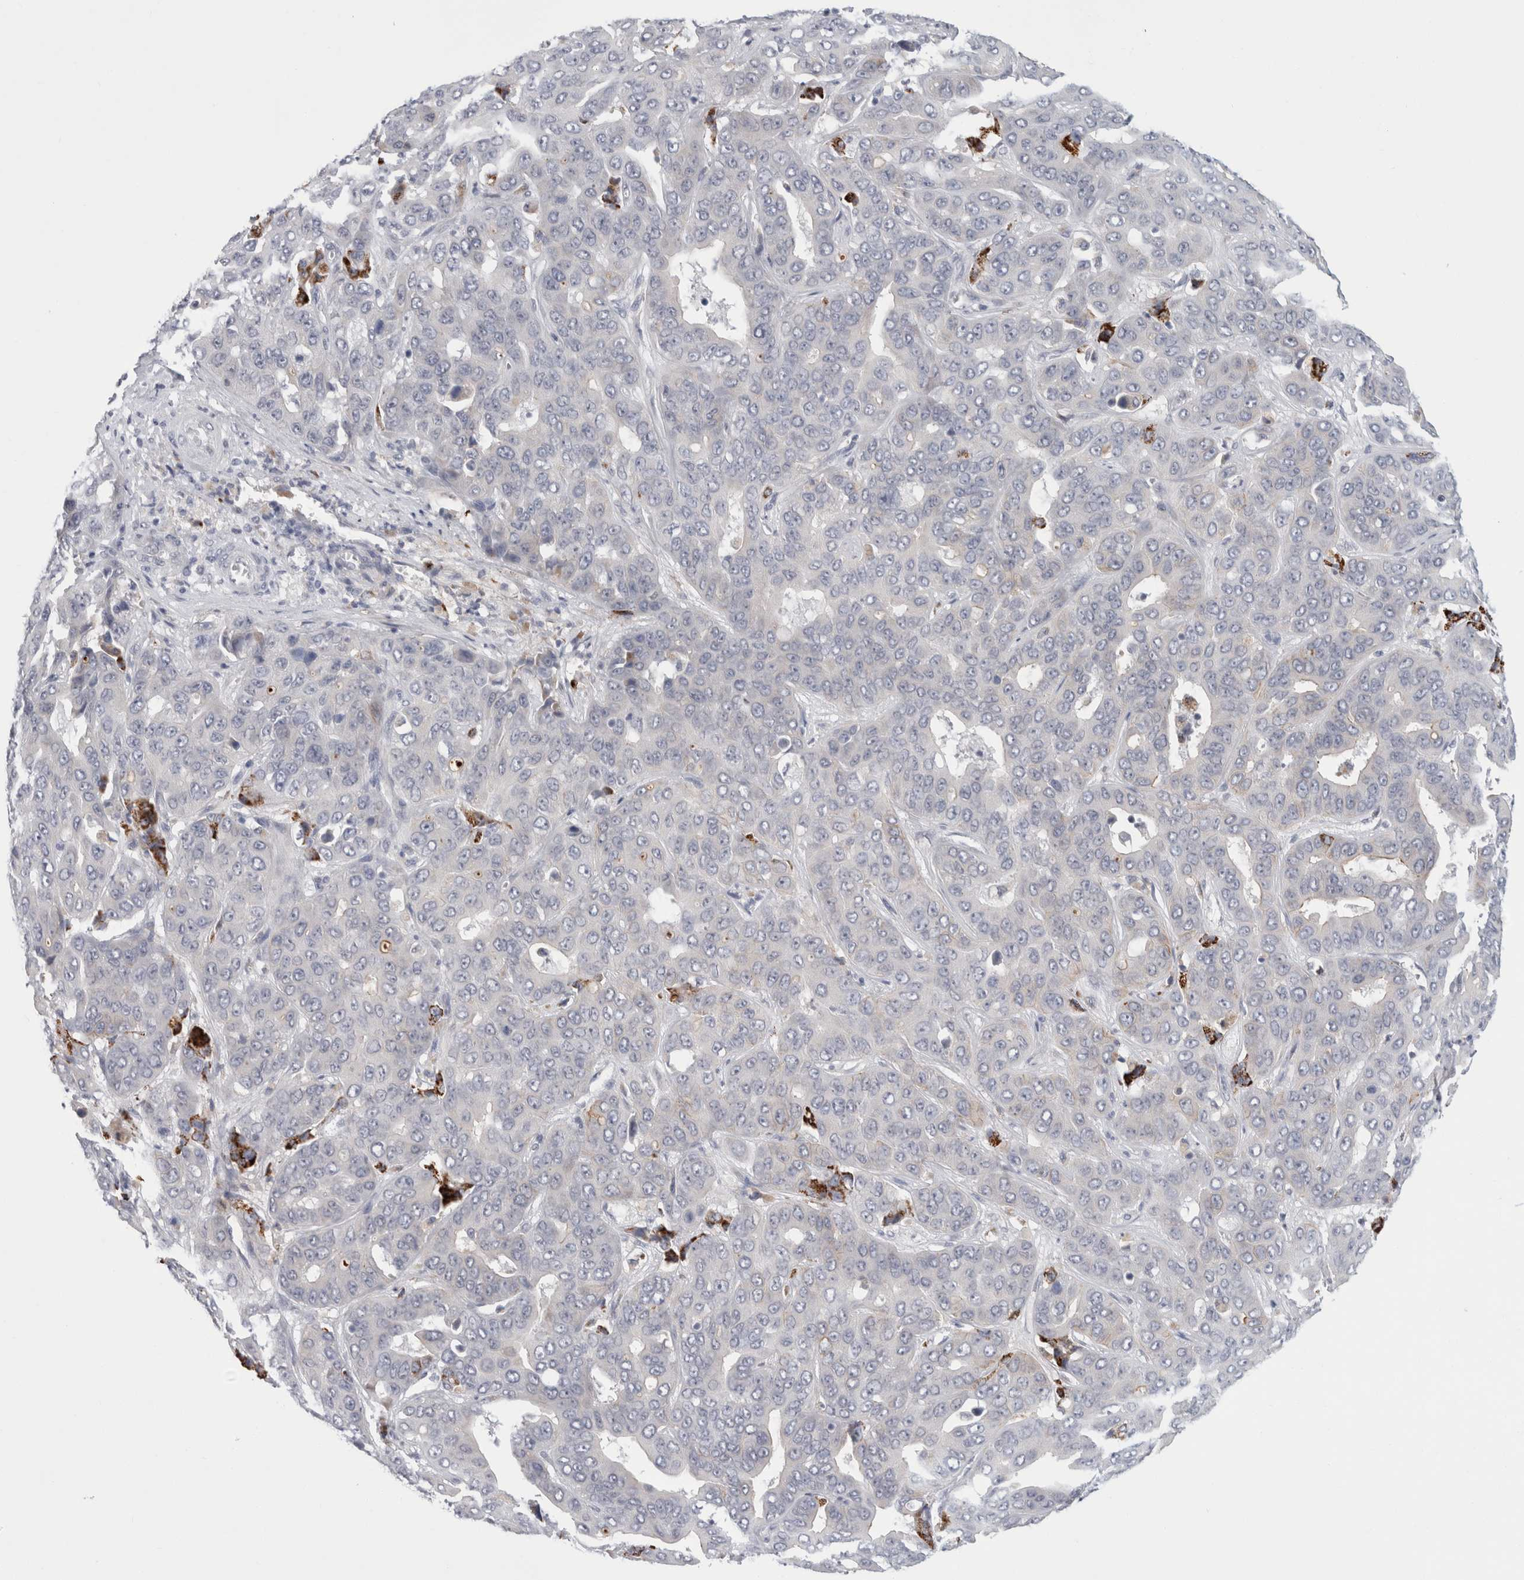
{"staining": {"intensity": "negative", "quantity": "none", "location": "none"}, "tissue": "liver cancer", "cell_type": "Tumor cells", "image_type": "cancer", "snomed": [{"axis": "morphology", "description": "Cholangiocarcinoma"}, {"axis": "topography", "description": "Liver"}], "caption": "Tumor cells are negative for brown protein staining in liver cancer.", "gene": "NIPA1", "patient": {"sex": "female", "age": 52}}